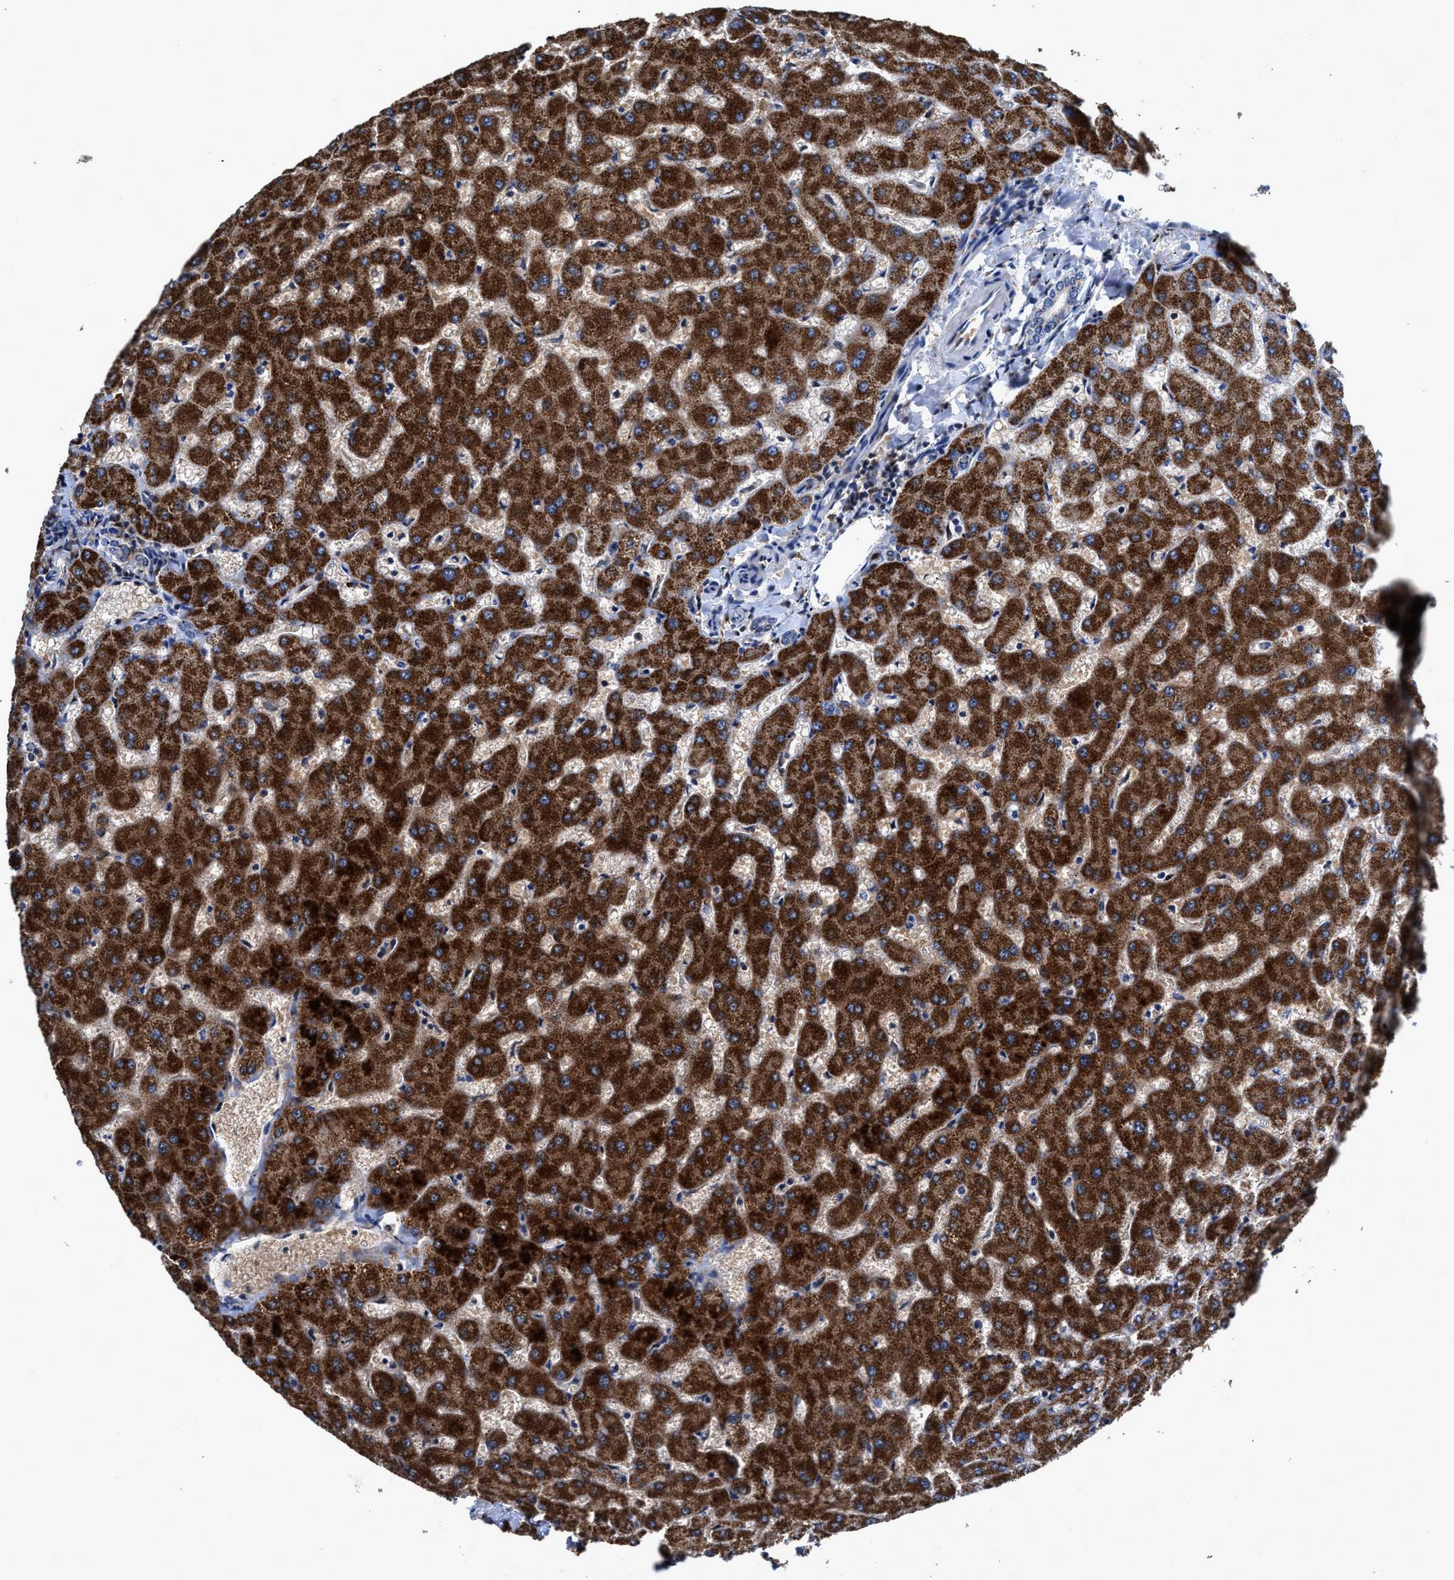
{"staining": {"intensity": "negative", "quantity": "none", "location": "none"}, "tissue": "liver", "cell_type": "Cholangiocytes", "image_type": "normal", "snomed": [{"axis": "morphology", "description": "Normal tissue, NOS"}, {"axis": "topography", "description": "Liver"}], "caption": "Liver stained for a protein using IHC demonstrates no positivity cholangiocytes.", "gene": "RGS10", "patient": {"sex": "female", "age": 63}}